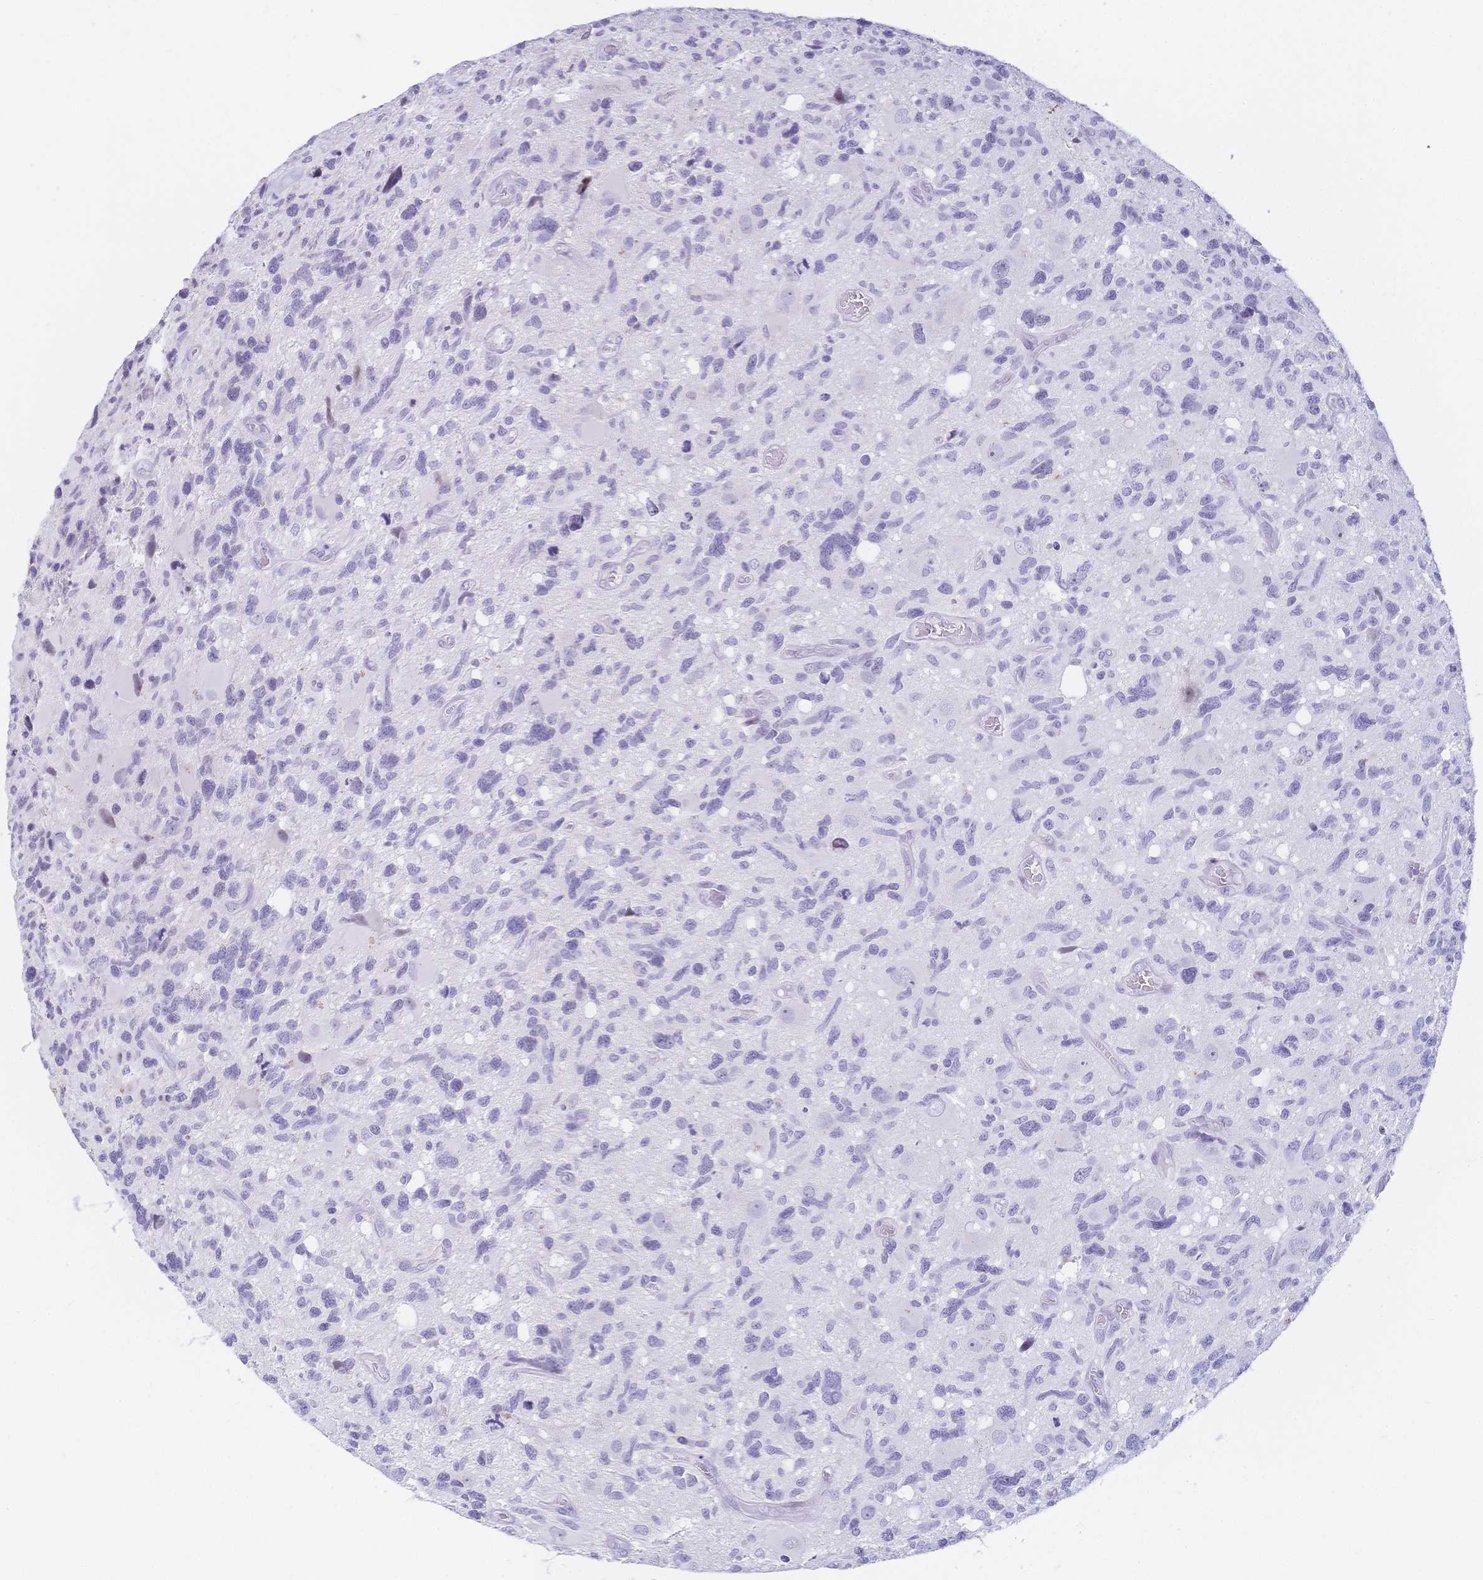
{"staining": {"intensity": "negative", "quantity": "none", "location": "none"}, "tissue": "glioma", "cell_type": "Tumor cells", "image_type": "cancer", "snomed": [{"axis": "morphology", "description": "Glioma, malignant, High grade"}, {"axis": "topography", "description": "Brain"}], "caption": "Tumor cells show no significant staining in malignant high-grade glioma.", "gene": "CR2", "patient": {"sex": "male", "age": 49}}